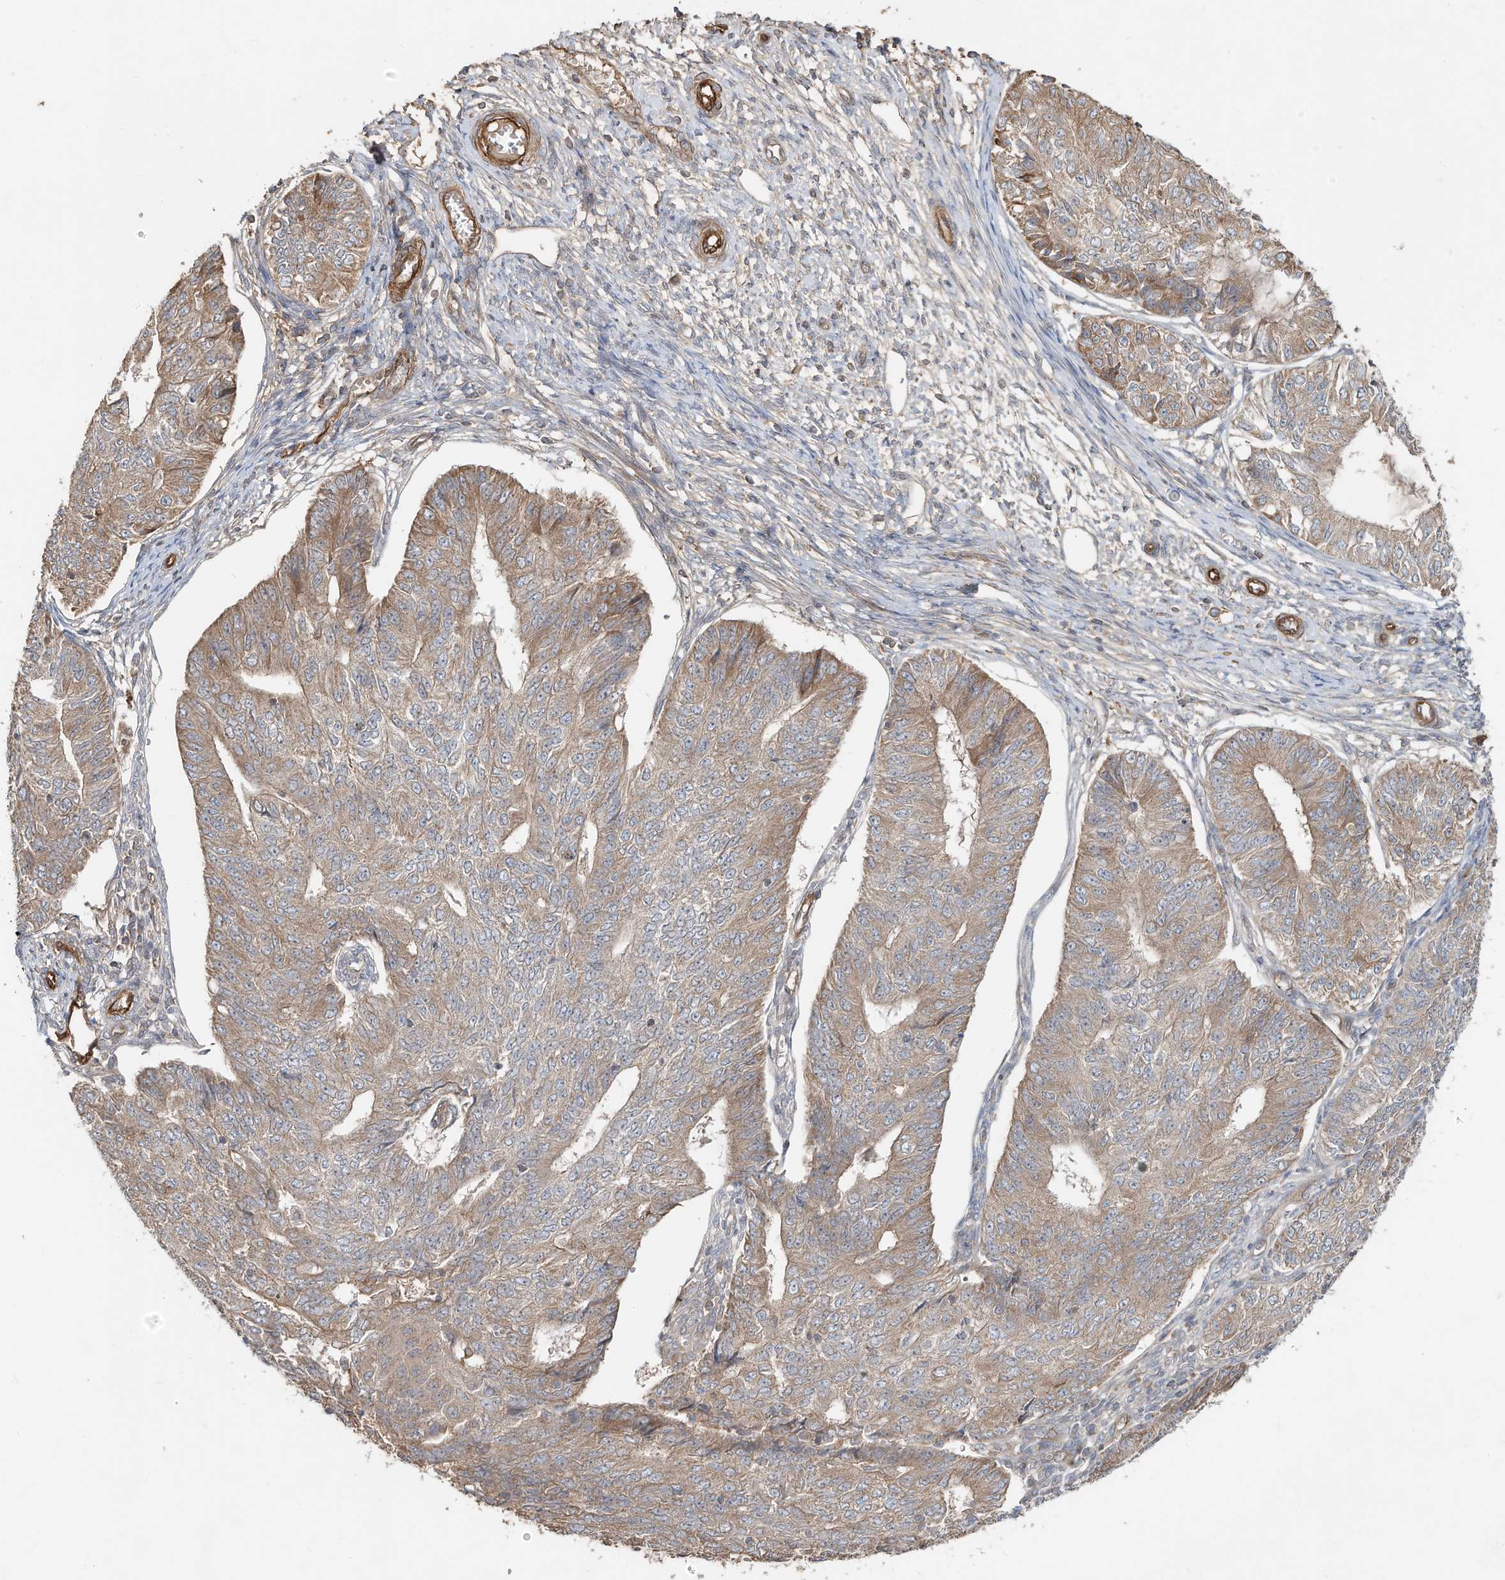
{"staining": {"intensity": "moderate", "quantity": ">75%", "location": "cytoplasmic/membranous"}, "tissue": "endometrial cancer", "cell_type": "Tumor cells", "image_type": "cancer", "snomed": [{"axis": "morphology", "description": "Adenocarcinoma, NOS"}, {"axis": "topography", "description": "Endometrium"}], "caption": "Endometrial adenocarcinoma tissue demonstrates moderate cytoplasmic/membranous expression in approximately >75% of tumor cells", "gene": "HTR5A", "patient": {"sex": "female", "age": 32}}